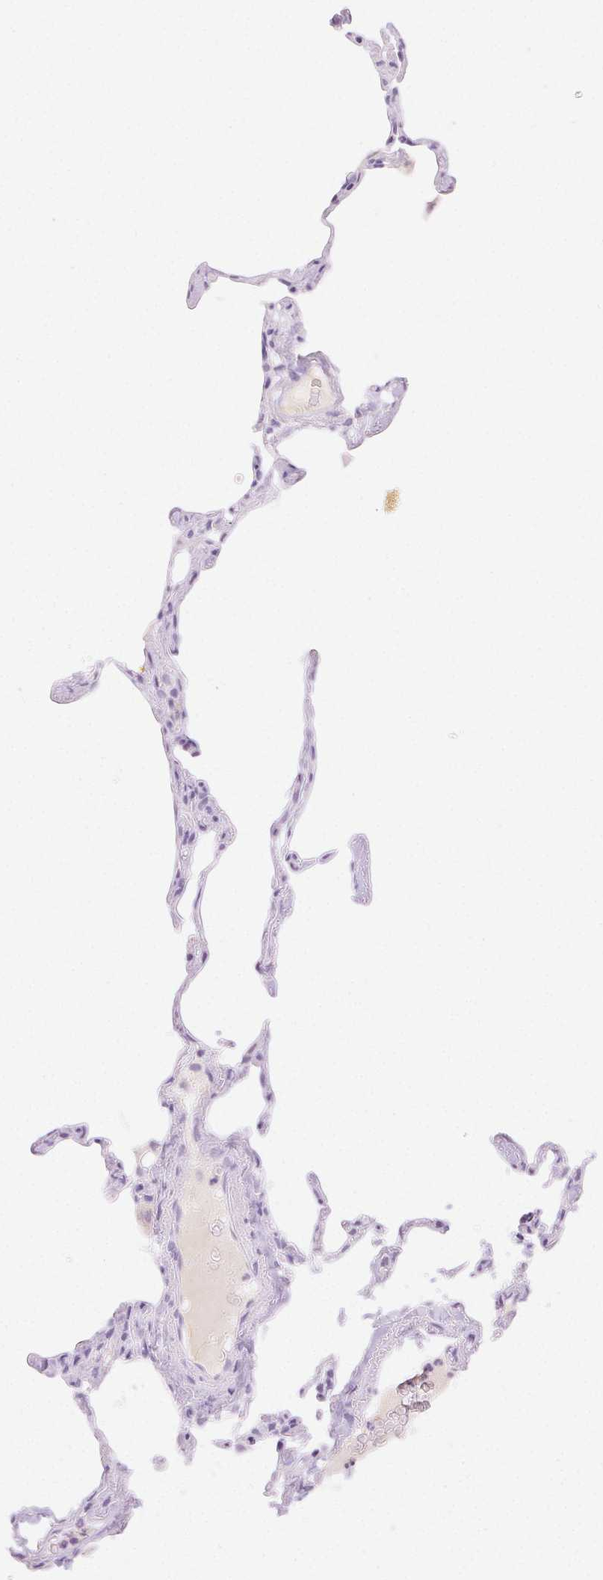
{"staining": {"intensity": "negative", "quantity": "none", "location": "none"}, "tissue": "lung", "cell_type": "Alveolar cells", "image_type": "normal", "snomed": [{"axis": "morphology", "description": "Normal tissue, NOS"}, {"axis": "topography", "description": "Lung"}], "caption": "An immunohistochemistry histopathology image of unremarkable lung is shown. There is no staining in alveolar cells of lung.", "gene": "SPACA4", "patient": {"sex": "male", "age": 65}}